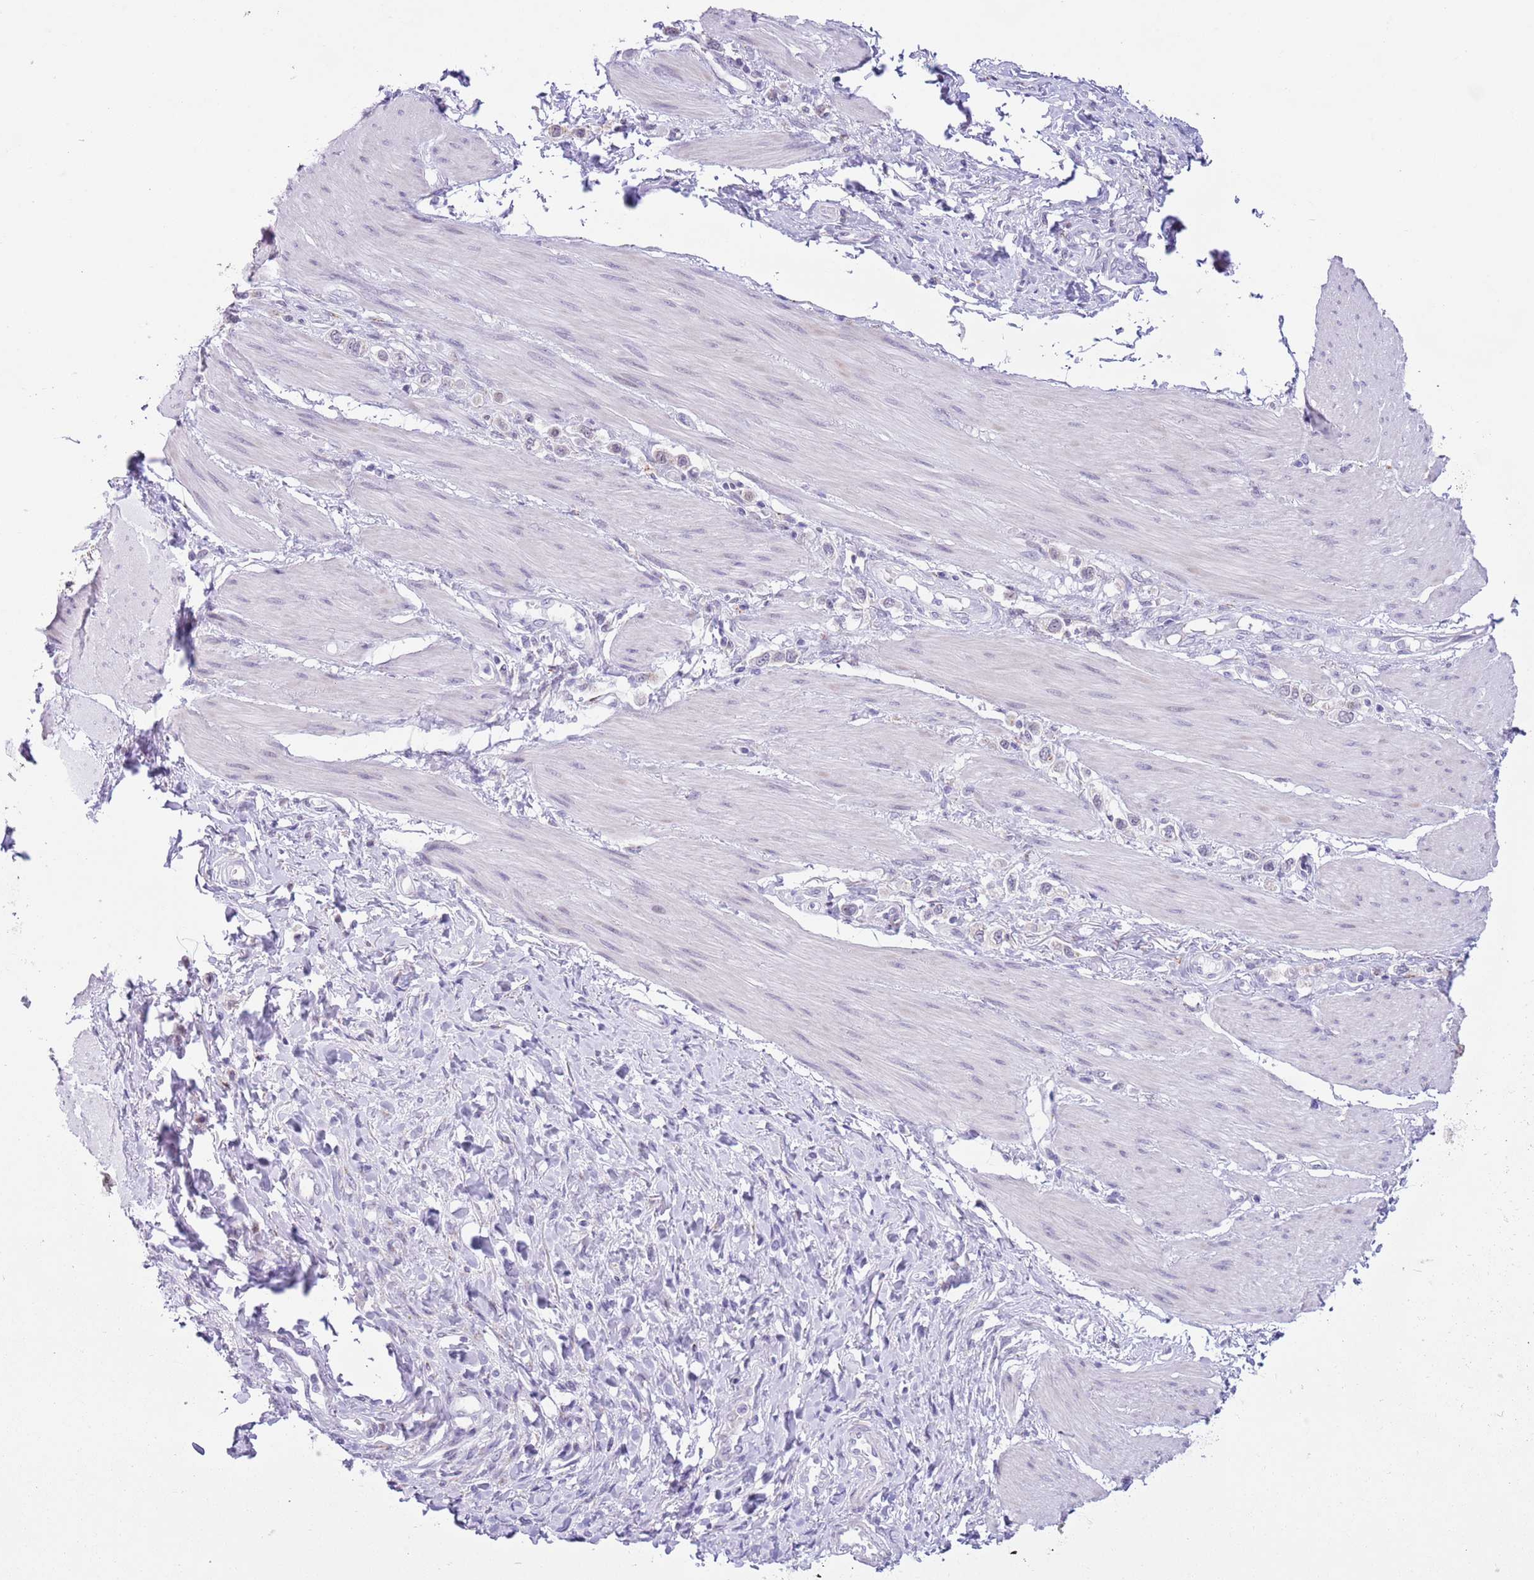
{"staining": {"intensity": "negative", "quantity": "none", "location": "none"}, "tissue": "stomach cancer", "cell_type": "Tumor cells", "image_type": "cancer", "snomed": [{"axis": "morphology", "description": "Adenocarcinoma, NOS"}, {"axis": "topography", "description": "Stomach"}], "caption": "Tumor cells show no significant expression in stomach adenocarcinoma.", "gene": "ZNF576", "patient": {"sex": "female", "age": 65}}